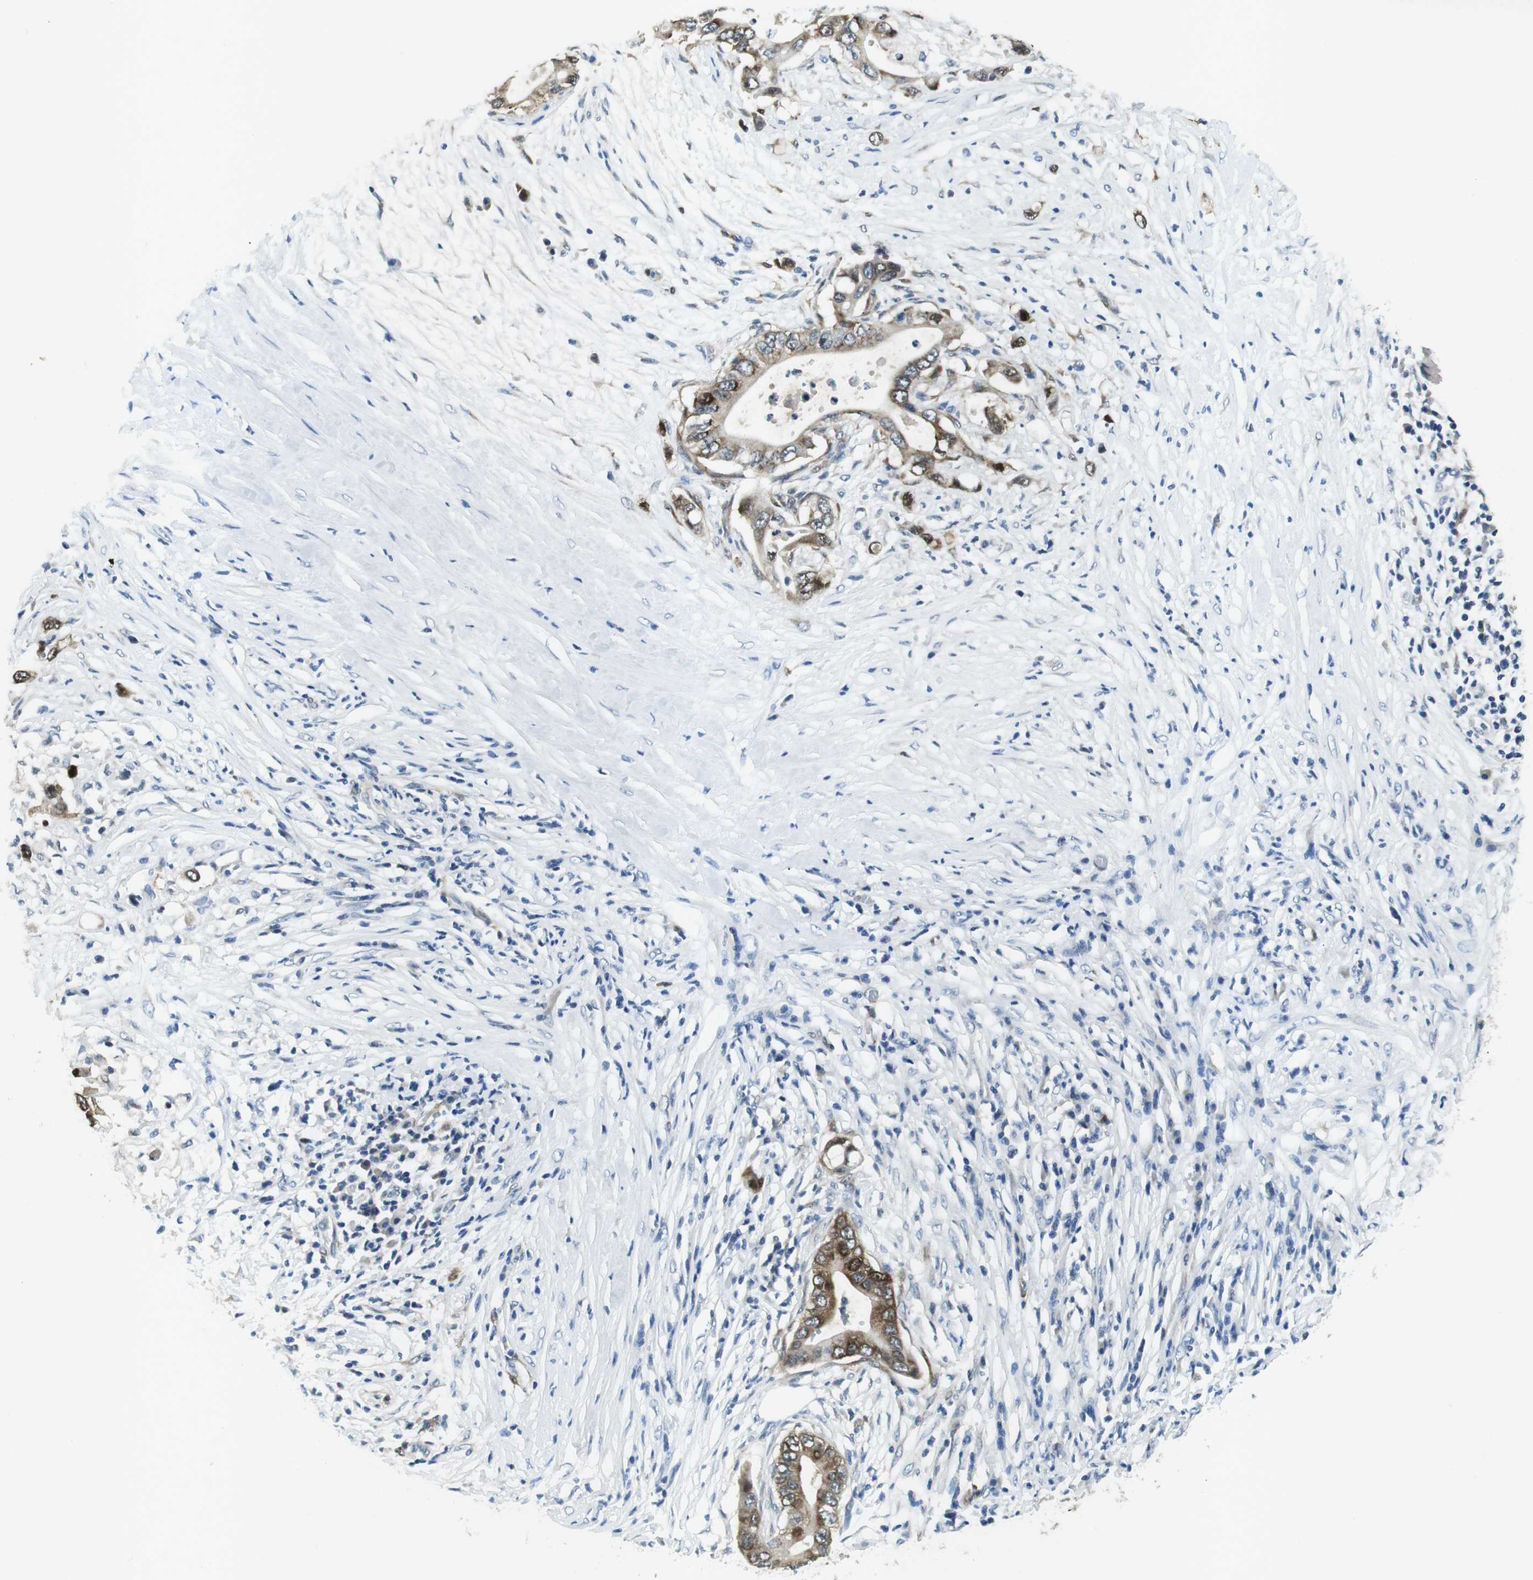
{"staining": {"intensity": "moderate", "quantity": "25%-75%", "location": "cytoplasmic/membranous"}, "tissue": "pancreatic cancer", "cell_type": "Tumor cells", "image_type": "cancer", "snomed": [{"axis": "morphology", "description": "Adenocarcinoma, NOS"}, {"axis": "topography", "description": "Pancreas"}], "caption": "Protein expression analysis of human pancreatic cancer (adenocarcinoma) reveals moderate cytoplasmic/membranous staining in approximately 25%-75% of tumor cells. The protein is shown in brown color, while the nuclei are stained blue.", "gene": "PHLDA1", "patient": {"sex": "male", "age": 77}}